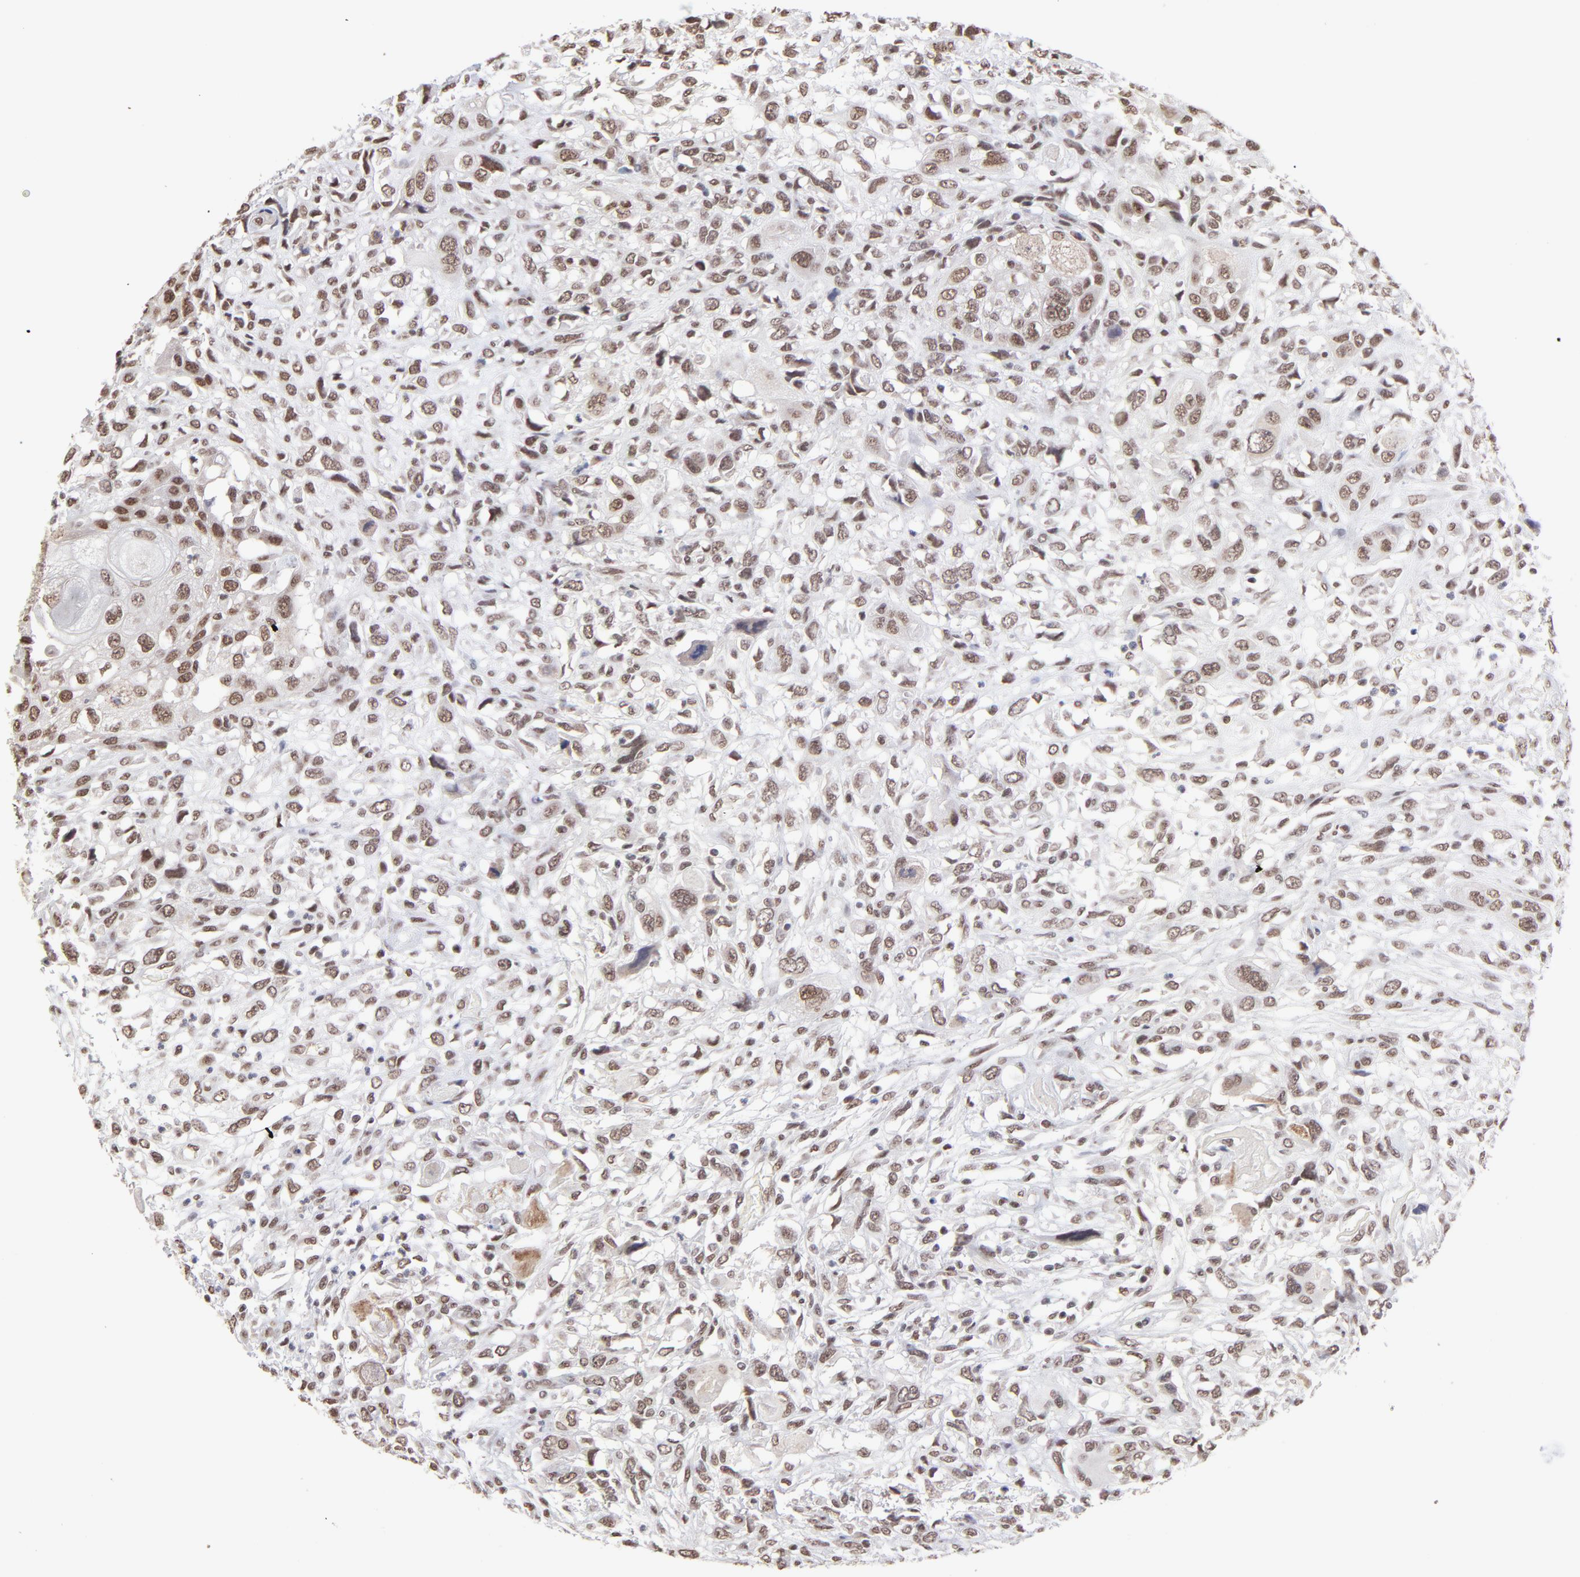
{"staining": {"intensity": "moderate", "quantity": ">75%", "location": "nuclear"}, "tissue": "head and neck cancer", "cell_type": "Tumor cells", "image_type": "cancer", "snomed": [{"axis": "morphology", "description": "Neoplasm, malignant, NOS"}, {"axis": "topography", "description": "Salivary gland"}, {"axis": "topography", "description": "Head-Neck"}], "caption": "This micrograph demonstrates immunohistochemistry (IHC) staining of head and neck cancer, with medium moderate nuclear positivity in approximately >75% of tumor cells.", "gene": "ZNF3", "patient": {"sex": "male", "age": 43}}